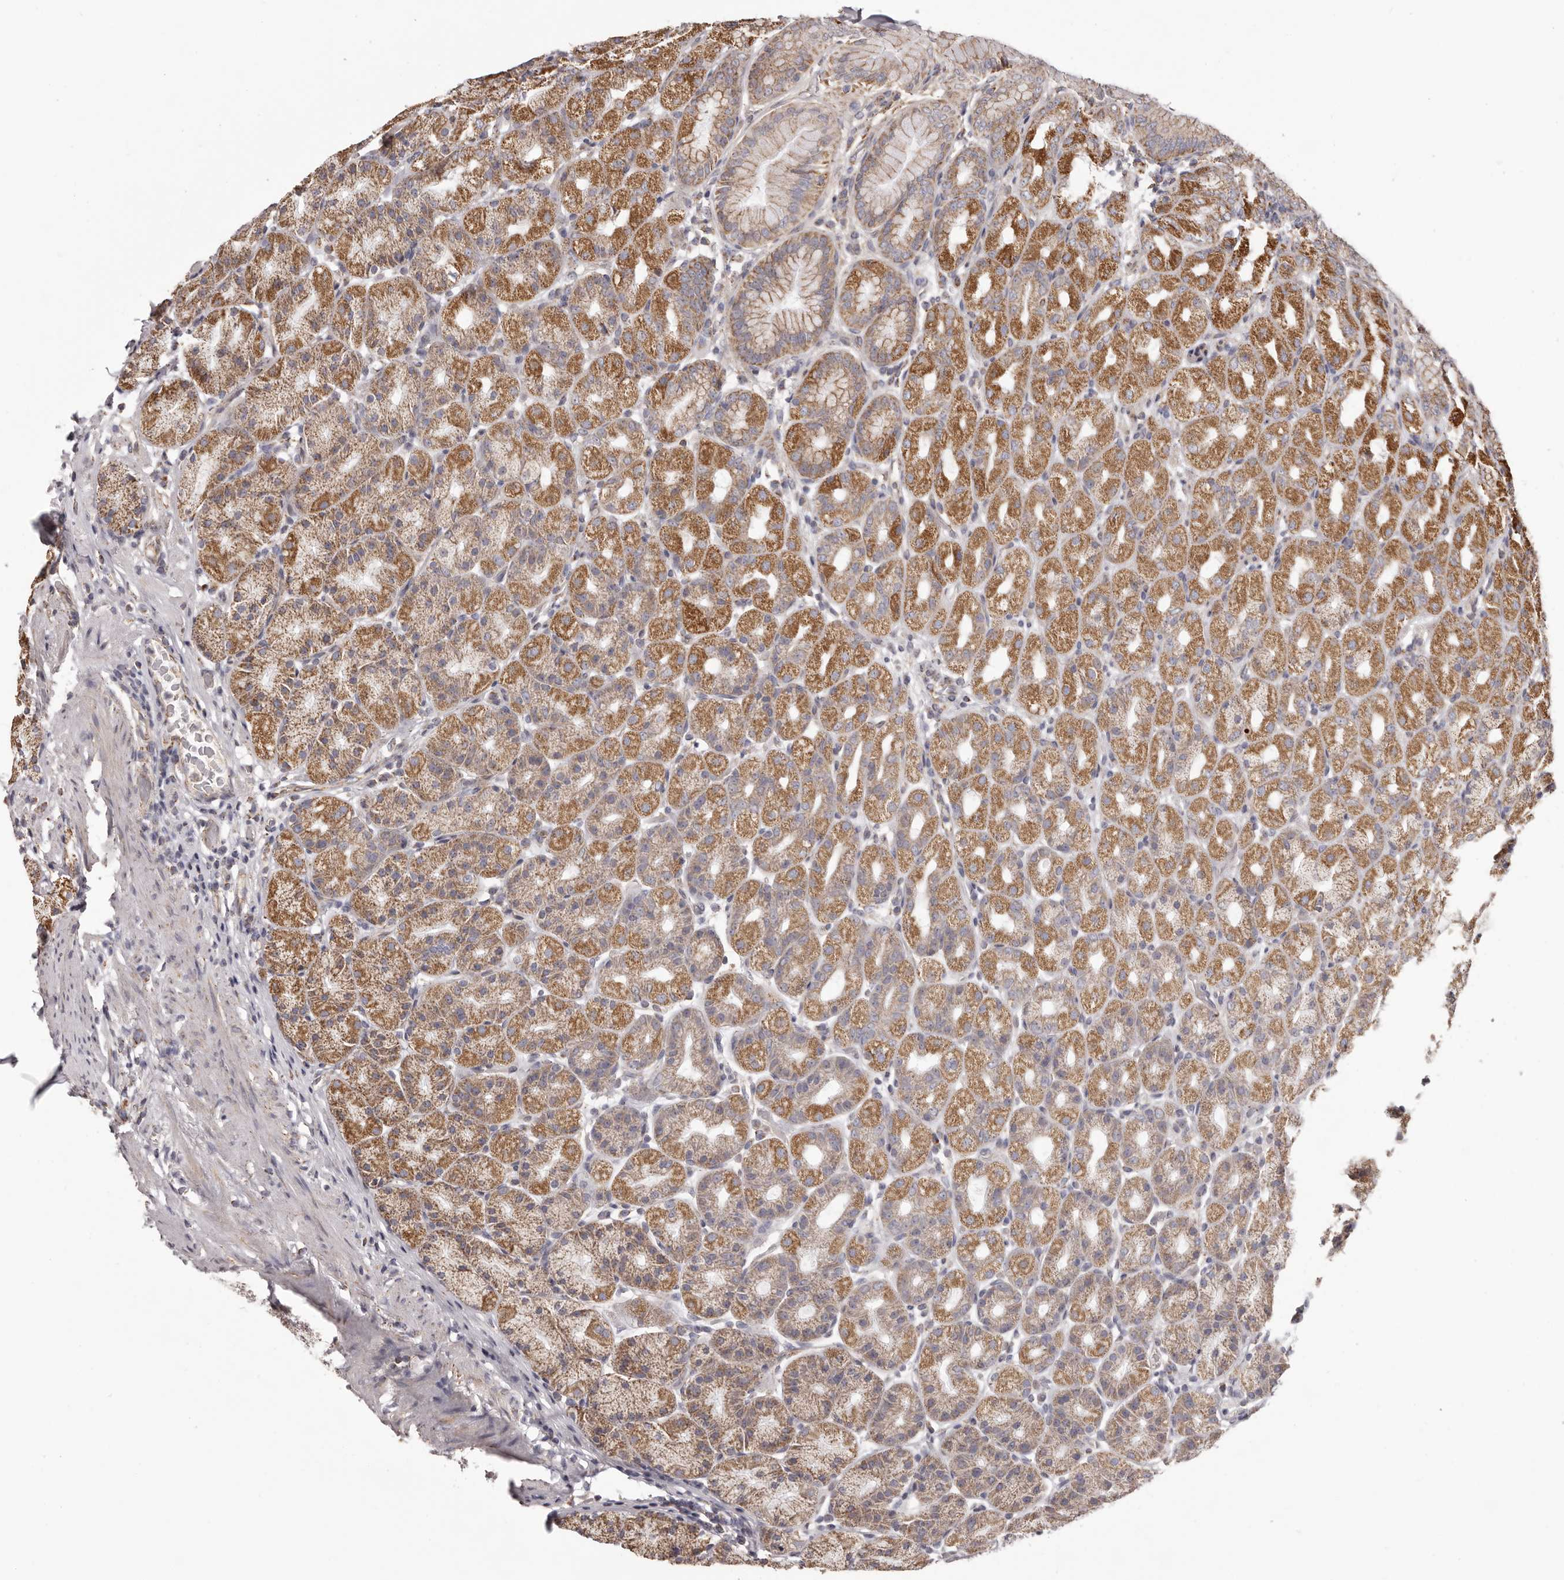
{"staining": {"intensity": "strong", "quantity": "25%-75%", "location": "cytoplasmic/membranous"}, "tissue": "stomach", "cell_type": "Glandular cells", "image_type": "normal", "snomed": [{"axis": "morphology", "description": "Normal tissue, NOS"}, {"axis": "topography", "description": "Stomach, upper"}], "caption": "The image reveals immunohistochemical staining of benign stomach. There is strong cytoplasmic/membranous staining is appreciated in approximately 25%-75% of glandular cells.", "gene": "CHRM2", "patient": {"sex": "male", "age": 68}}